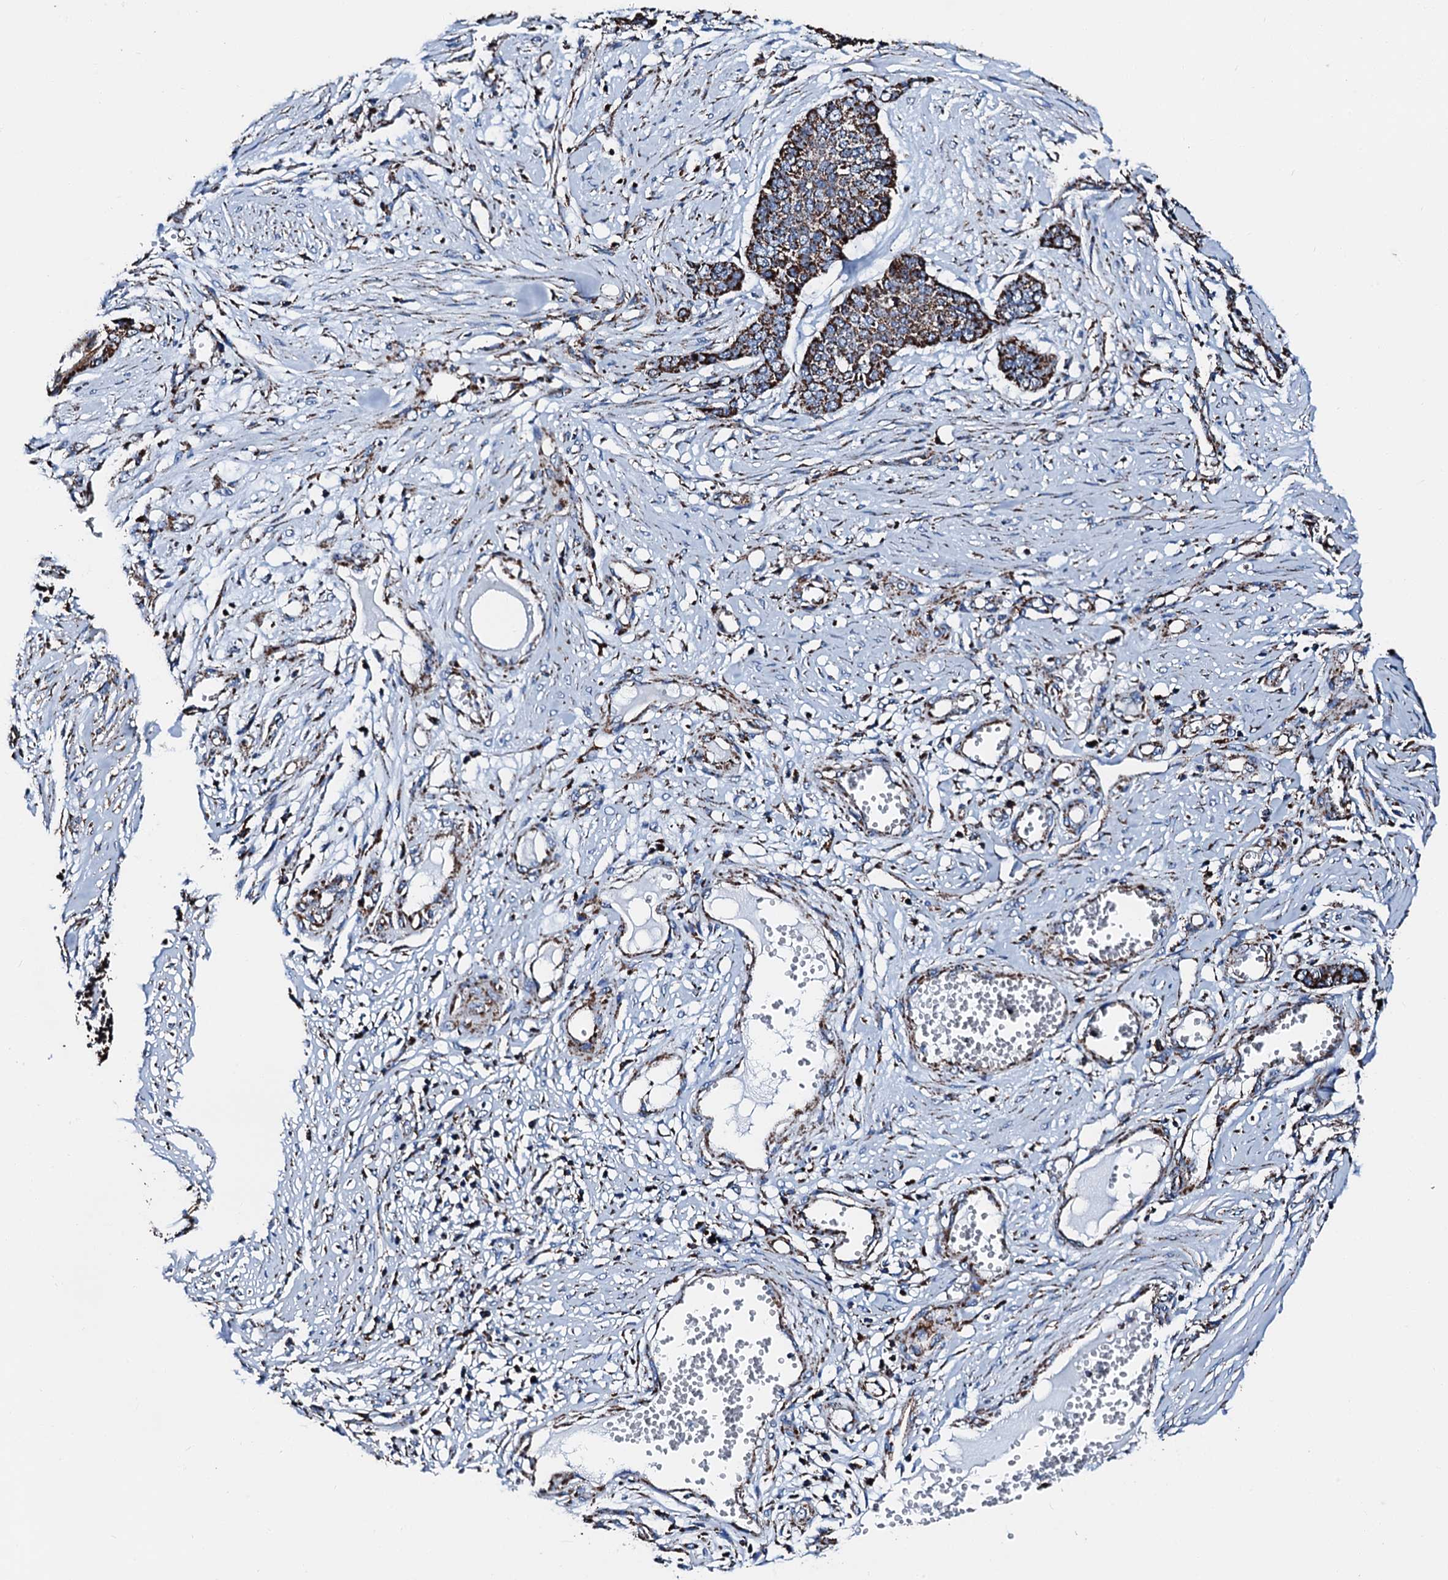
{"staining": {"intensity": "strong", "quantity": ">75%", "location": "cytoplasmic/membranous"}, "tissue": "skin cancer", "cell_type": "Tumor cells", "image_type": "cancer", "snomed": [{"axis": "morphology", "description": "Basal cell carcinoma"}, {"axis": "topography", "description": "Skin"}], "caption": "A micrograph of skin cancer (basal cell carcinoma) stained for a protein demonstrates strong cytoplasmic/membranous brown staining in tumor cells.", "gene": "HADH", "patient": {"sex": "female", "age": 64}}